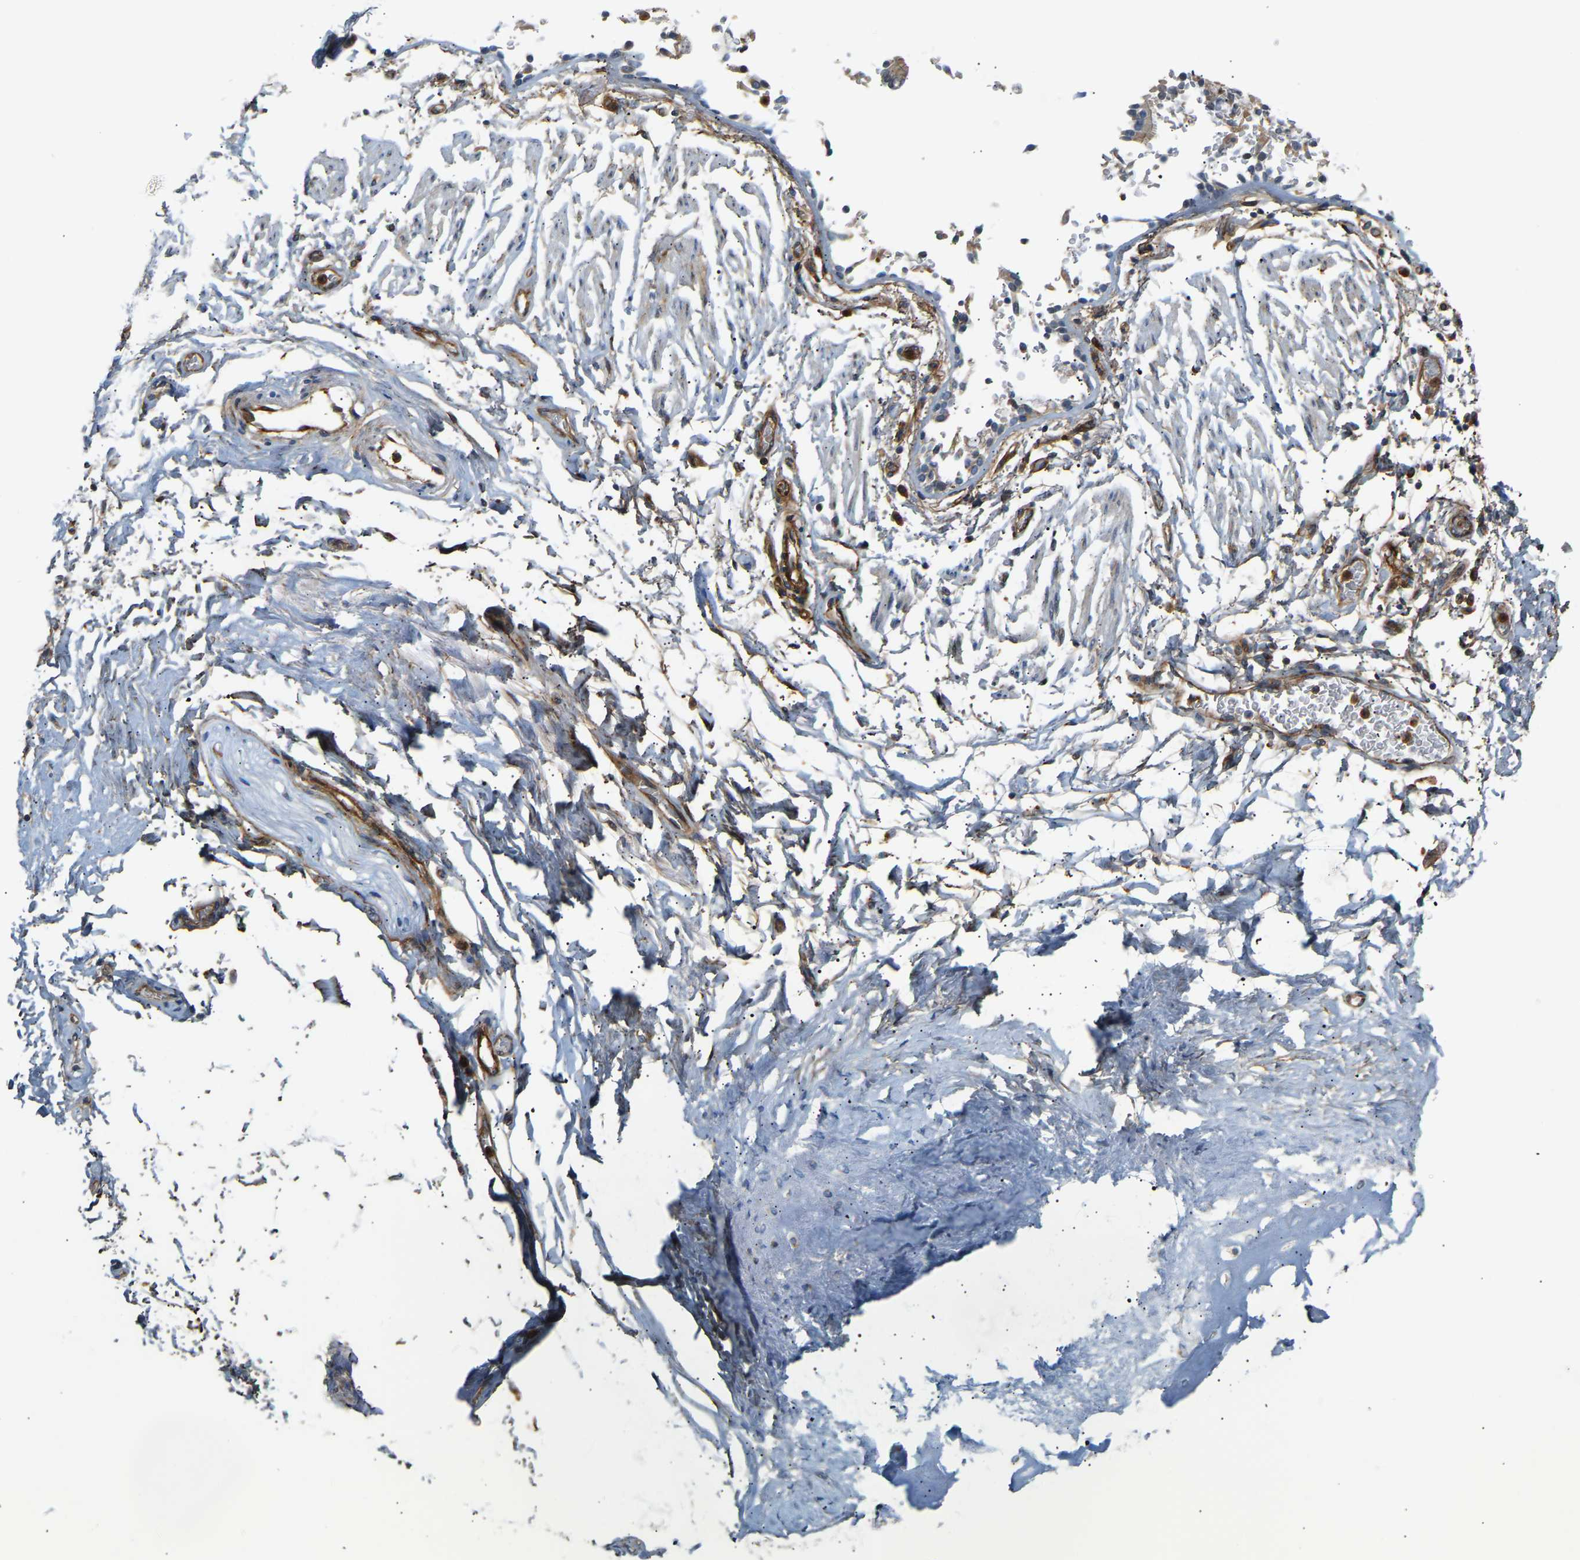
{"staining": {"intensity": "moderate", "quantity": "25%-75%", "location": "cytoplasmic/membranous"}, "tissue": "adipose tissue", "cell_type": "Adipocytes", "image_type": "normal", "snomed": [{"axis": "morphology", "description": "Normal tissue, NOS"}, {"axis": "topography", "description": "Cartilage tissue"}, {"axis": "topography", "description": "Lung"}], "caption": "About 25%-75% of adipocytes in benign human adipose tissue display moderate cytoplasmic/membranous protein staining as visualized by brown immunohistochemical staining.", "gene": "PLCG2", "patient": {"sex": "female", "age": 77}}